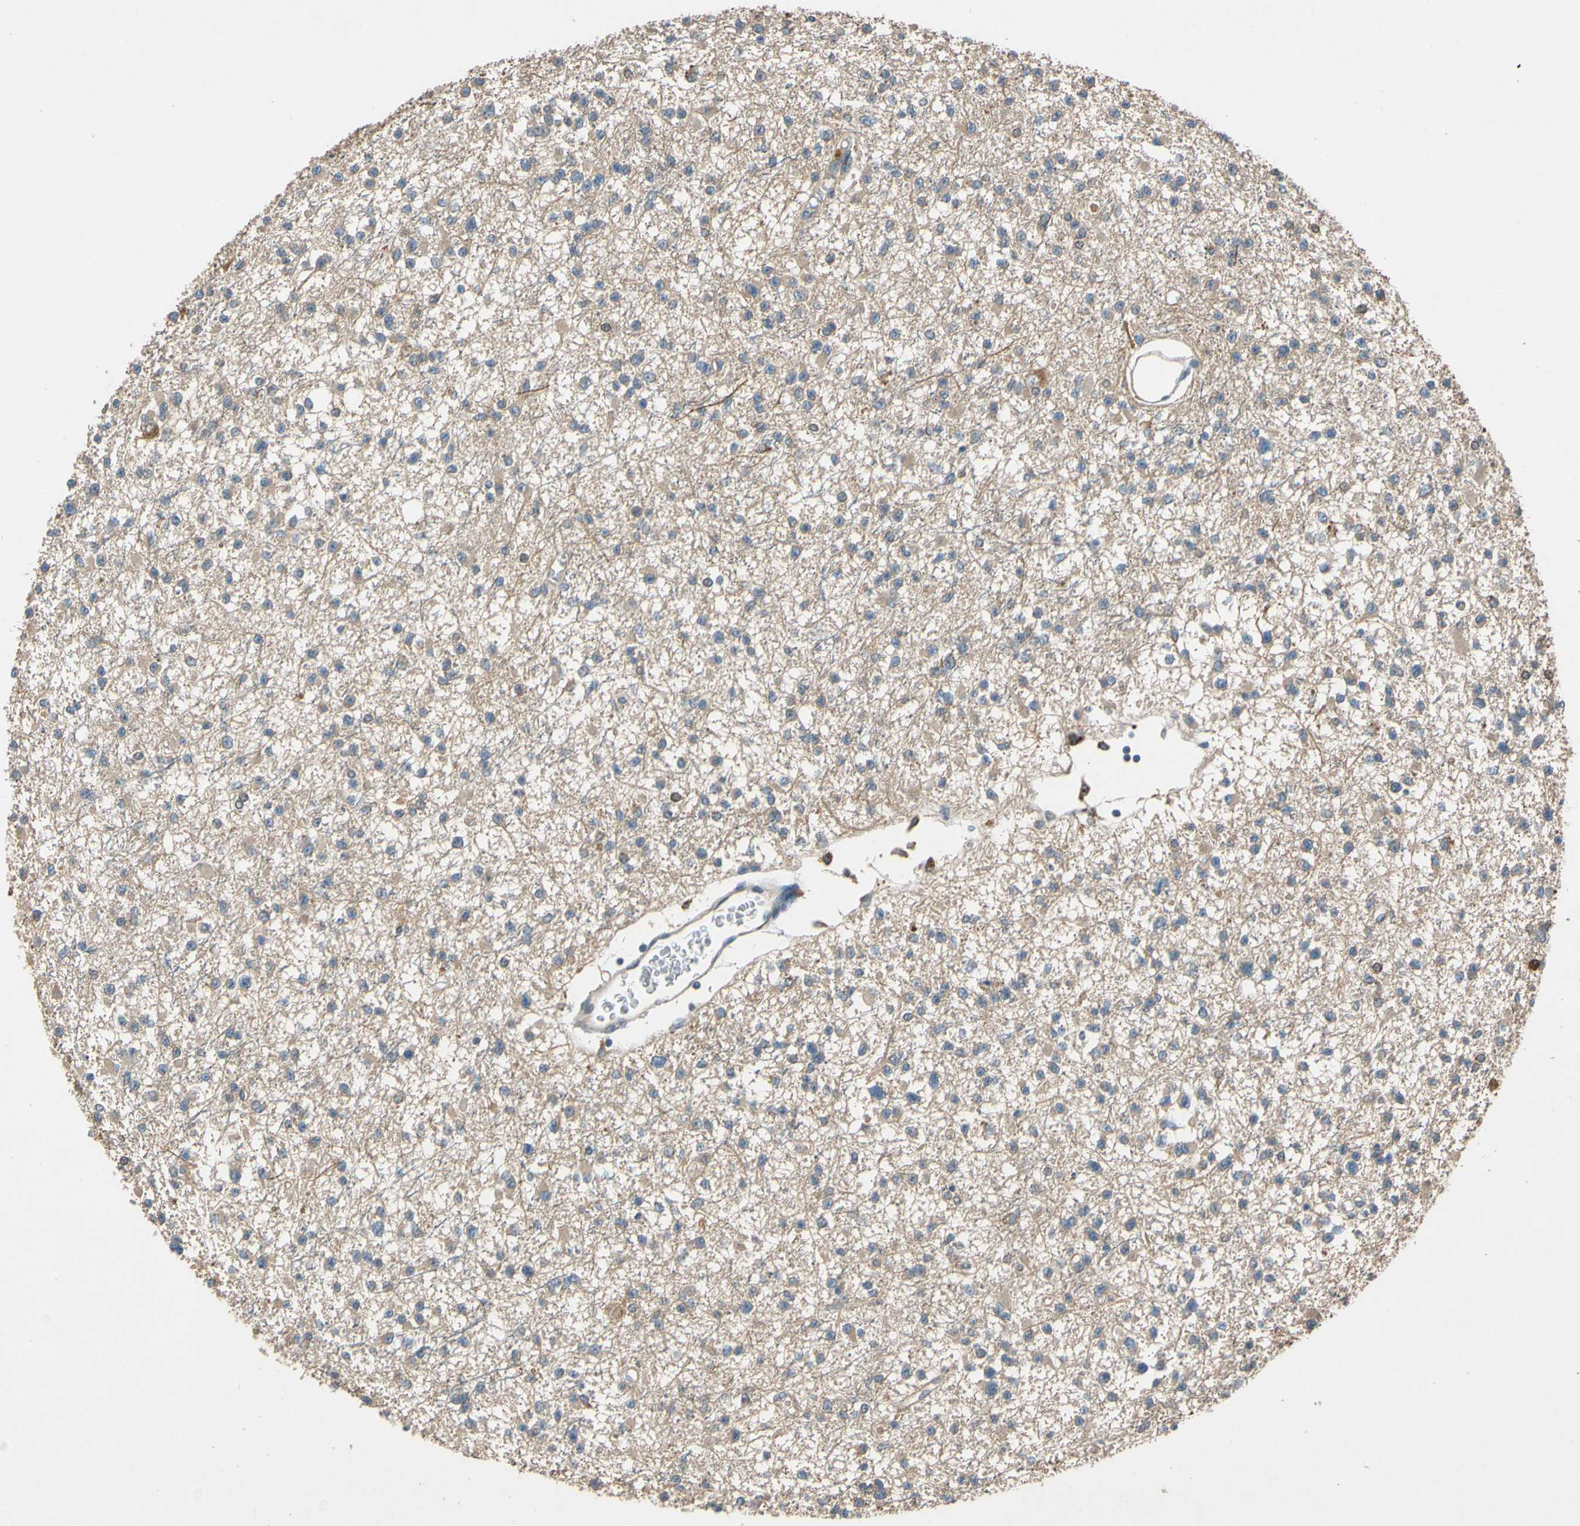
{"staining": {"intensity": "weak", "quantity": ">75%", "location": "cytoplasmic/membranous"}, "tissue": "glioma", "cell_type": "Tumor cells", "image_type": "cancer", "snomed": [{"axis": "morphology", "description": "Glioma, malignant, Low grade"}, {"axis": "topography", "description": "Brain"}], "caption": "About >75% of tumor cells in human malignant glioma (low-grade) demonstrate weak cytoplasmic/membranous protein staining as visualized by brown immunohistochemical staining.", "gene": "USP46", "patient": {"sex": "female", "age": 22}}